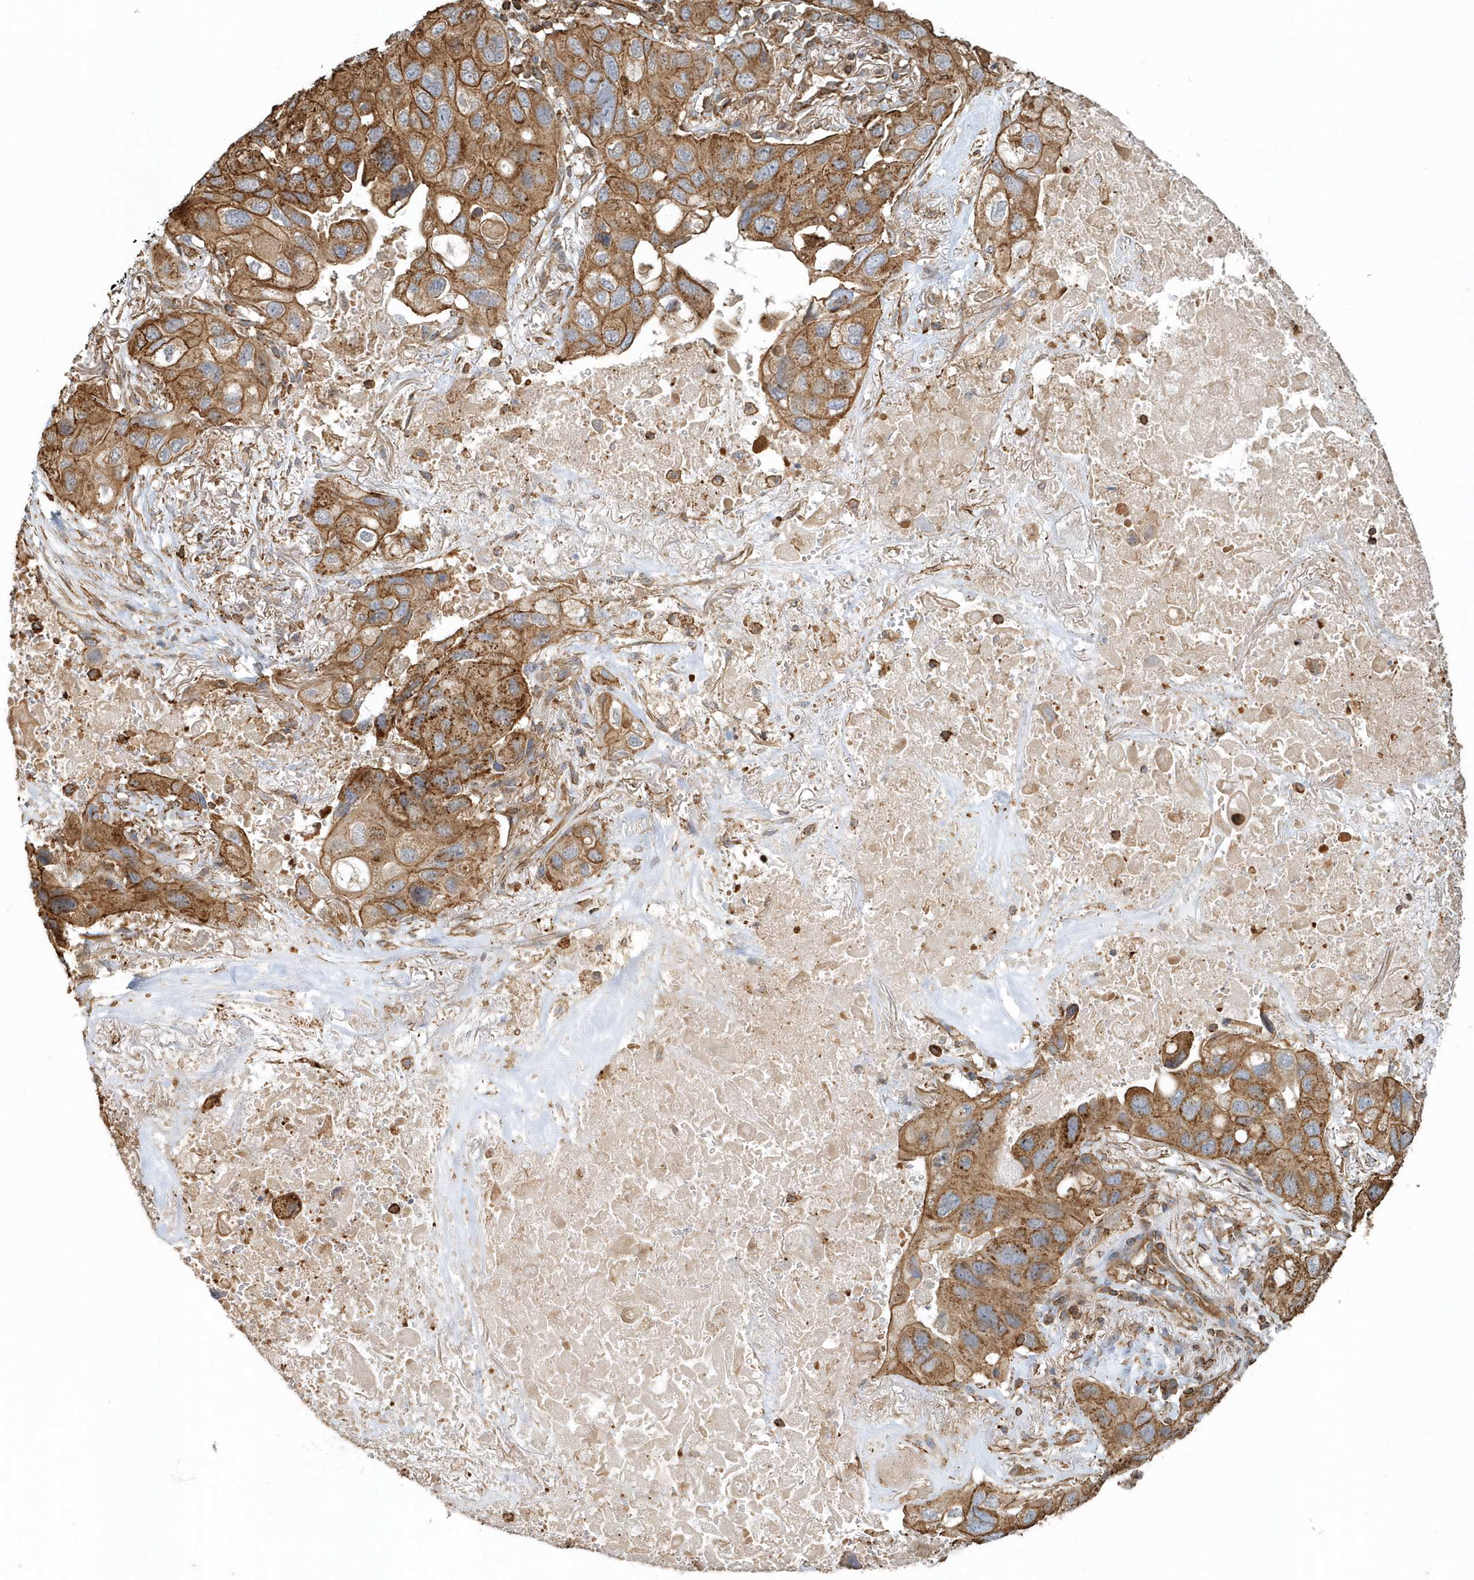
{"staining": {"intensity": "moderate", "quantity": ">75%", "location": "cytoplasmic/membranous"}, "tissue": "lung cancer", "cell_type": "Tumor cells", "image_type": "cancer", "snomed": [{"axis": "morphology", "description": "Squamous cell carcinoma, NOS"}, {"axis": "topography", "description": "Lung"}], "caption": "This image shows IHC staining of human lung cancer (squamous cell carcinoma), with medium moderate cytoplasmic/membranous staining in approximately >75% of tumor cells.", "gene": "MMUT", "patient": {"sex": "female", "age": 73}}